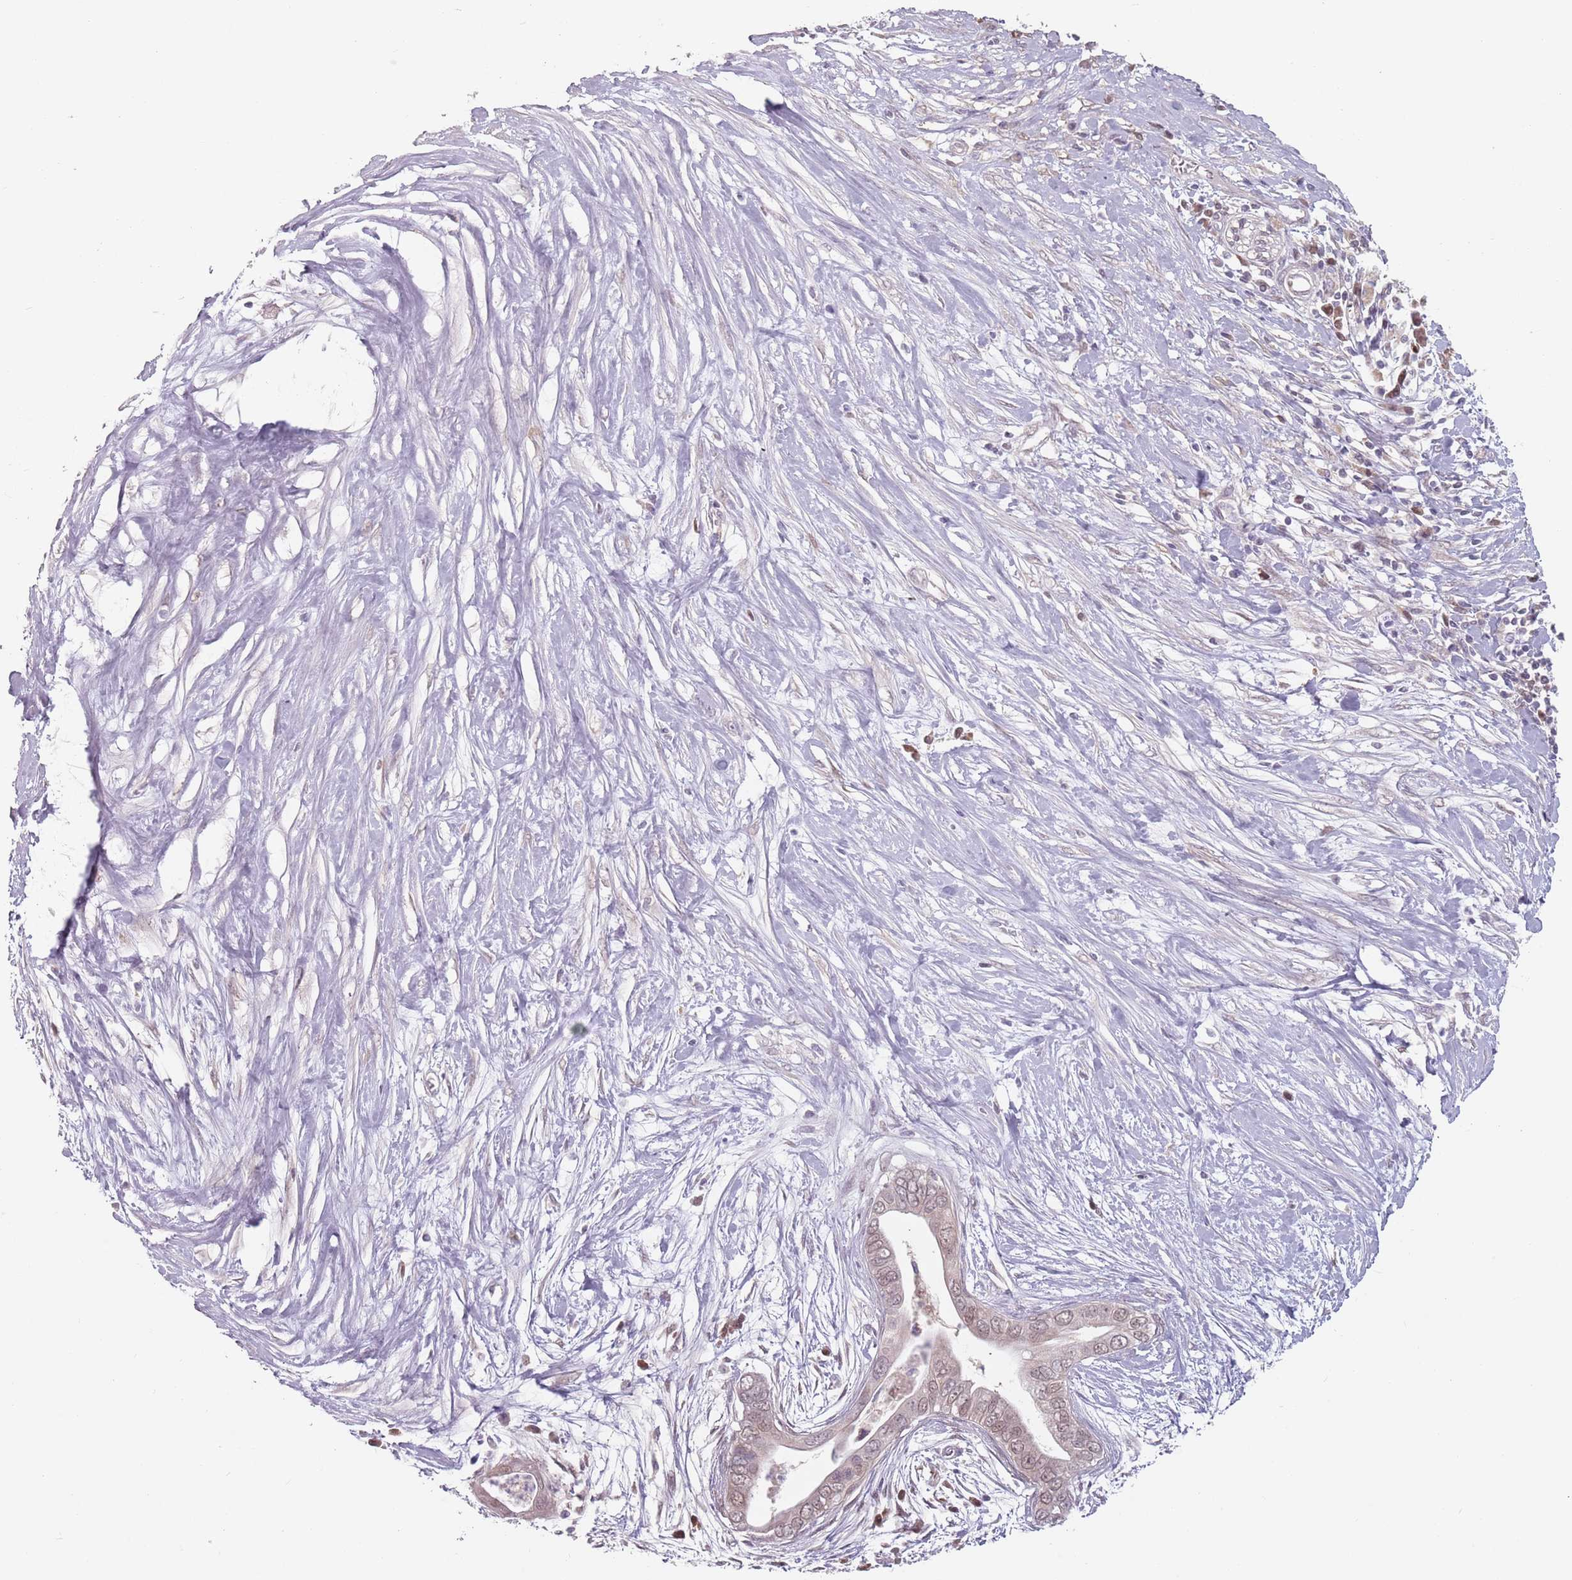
{"staining": {"intensity": "weak", "quantity": "25%-75%", "location": "nuclear"}, "tissue": "pancreatic cancer", "cell_type": "Tumor cells", "image_type": "cancer", "snomed": [{"axis": "morphology", "description": "Adenocarcinoma, NOS"}, {"axis": "topography", "description": "Pancreas"}], "caption": "Immunohistochemical staining of pancreatic adenocarcinoma reveals low levels of weak nuclear staining in approximately 25%-75% of tumor cells.", "gene": "NAXE", "patient": {"sex": "male", "age": 75}}